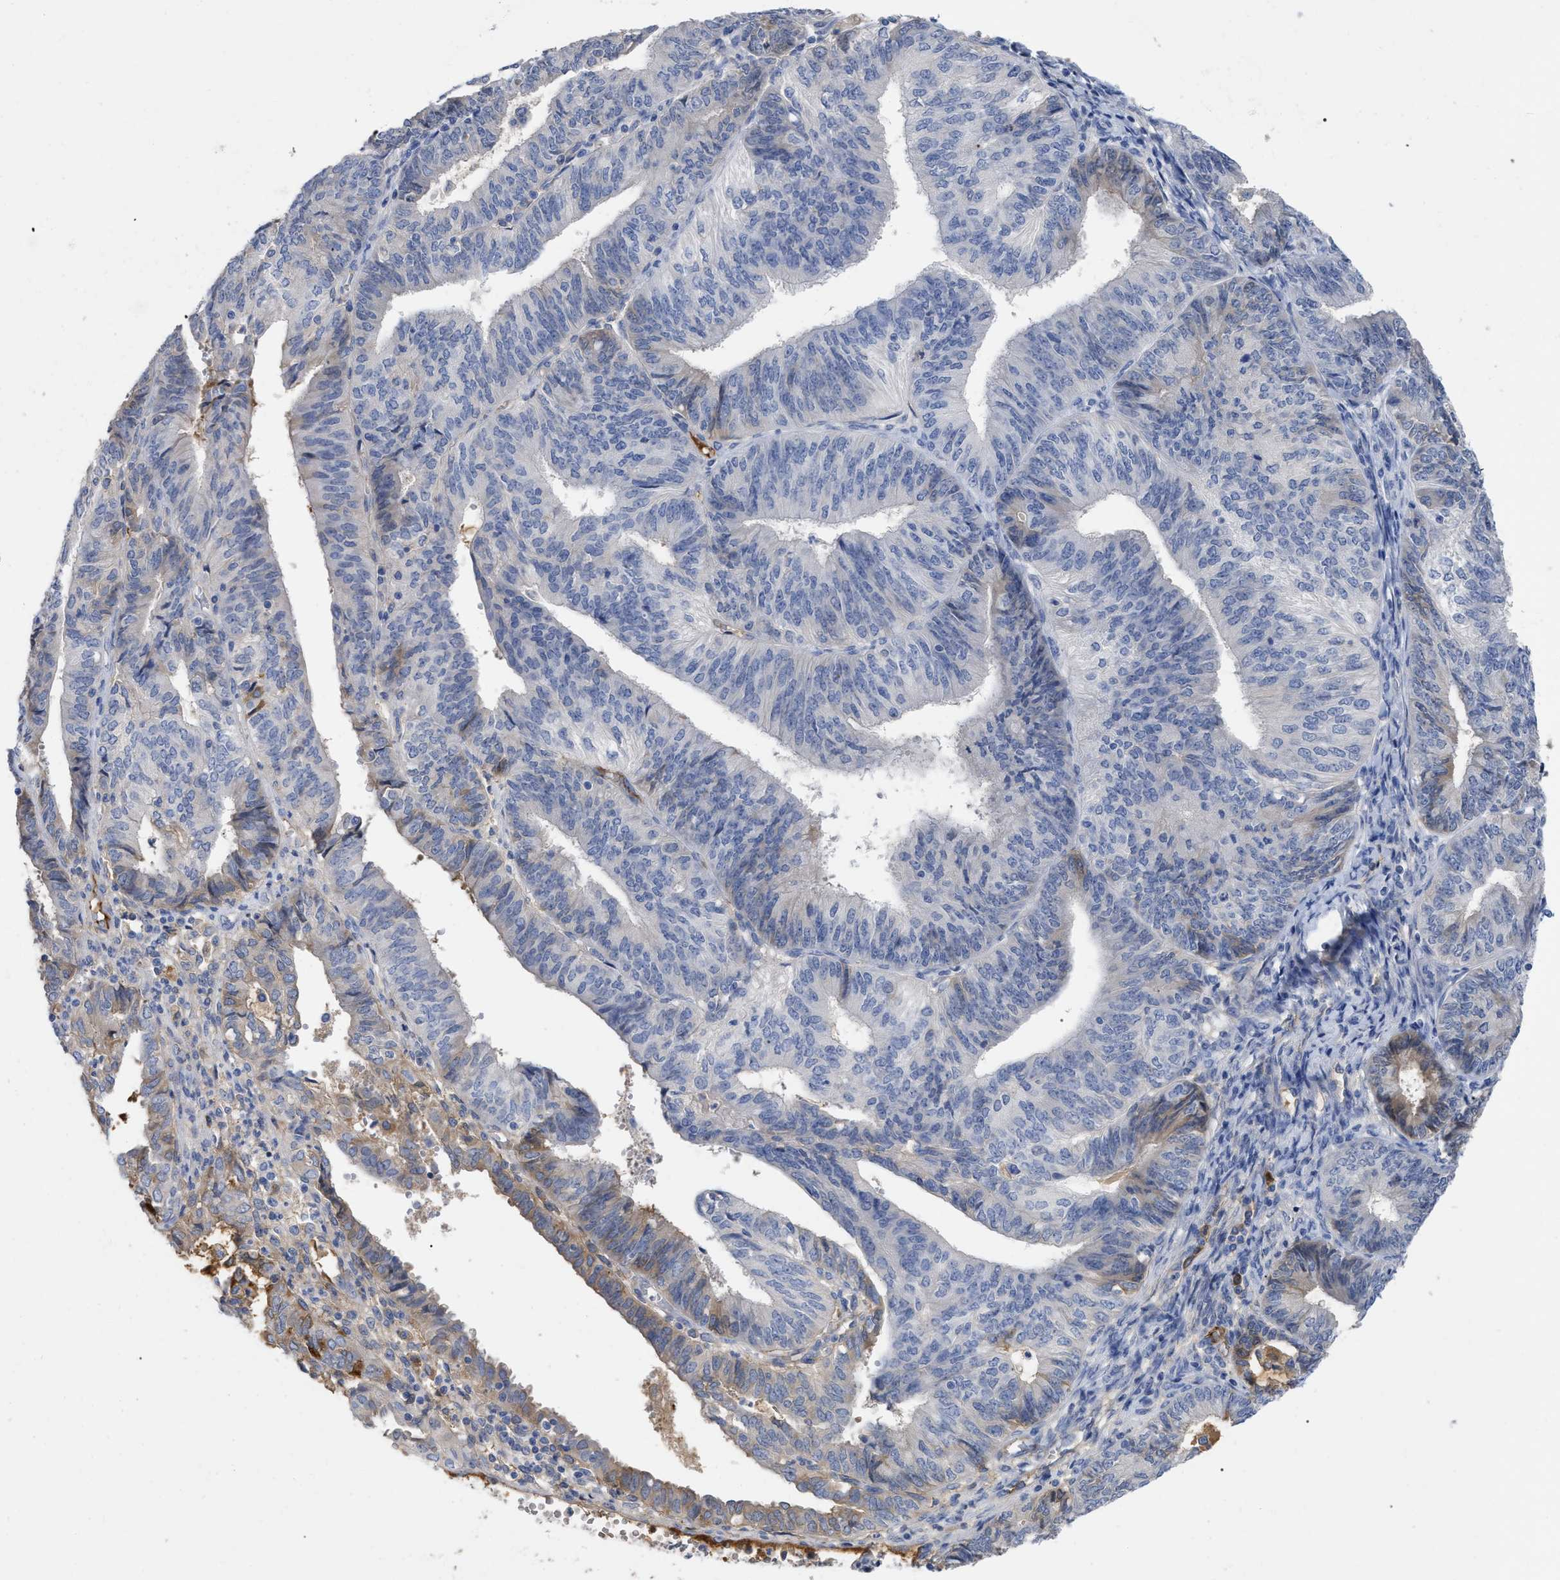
{"staining": {"intensity": "moderate", "quantity": "<25%", "location": "cytoplasmic/membranous"}, "tissue": "endometrial cancer", "cell_type": "Tumor cells", "image_type": "cancer", "snomed": [{"axis": "morphology", "description": "Adenocarcinoma, NOS"}, {"axis": "topography", "description": "Endometrium"}], "caption": "Protein staining of endometrial cancer (adenocarcinoma) tissue shows moderate cytoplasmic/membranous positivity in about <25% of tumor cells. (IHC, brightfield microscopy, high magnification).", "gene": "IGHV5-51", "patient": {"sex": "female", "age": 58}}